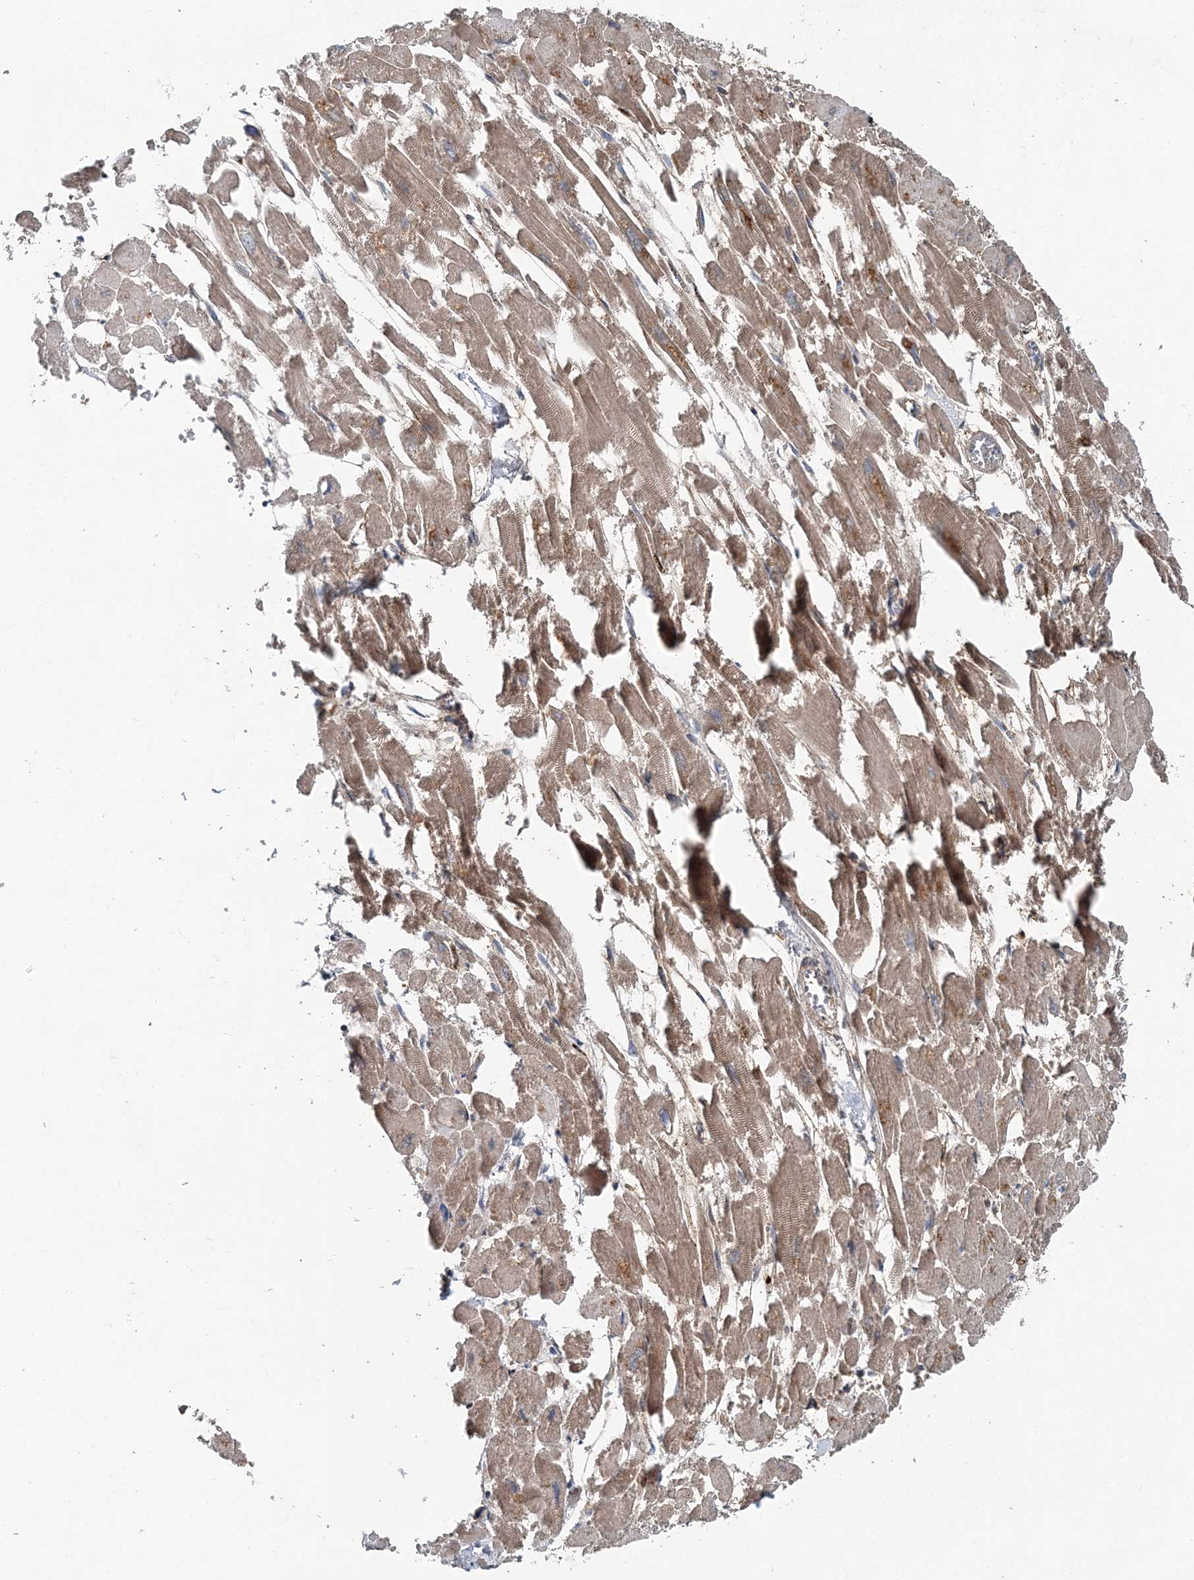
{"staining": {"intensity": "moderate", "quantity": "25%-75%", "location": "cytoplasmic/membranous"}, "tissue": "heart muscle", "cell_type": "Cardiomyocytes", "image_type": "normal", "snomed": [{"axis": "morphology", "description": "Normal tissue, NOS"}, {"axis": "topography", "description": "Heart"}], "caption": "DAB immunohistochemical staining of normal human heart muscle displays moderate cytoplasmic/membranous protein expression in about 25%-75% of cardiomyocytes.", "gene": "SPOPL", "patient": {"sex": "male", "age": 54}}